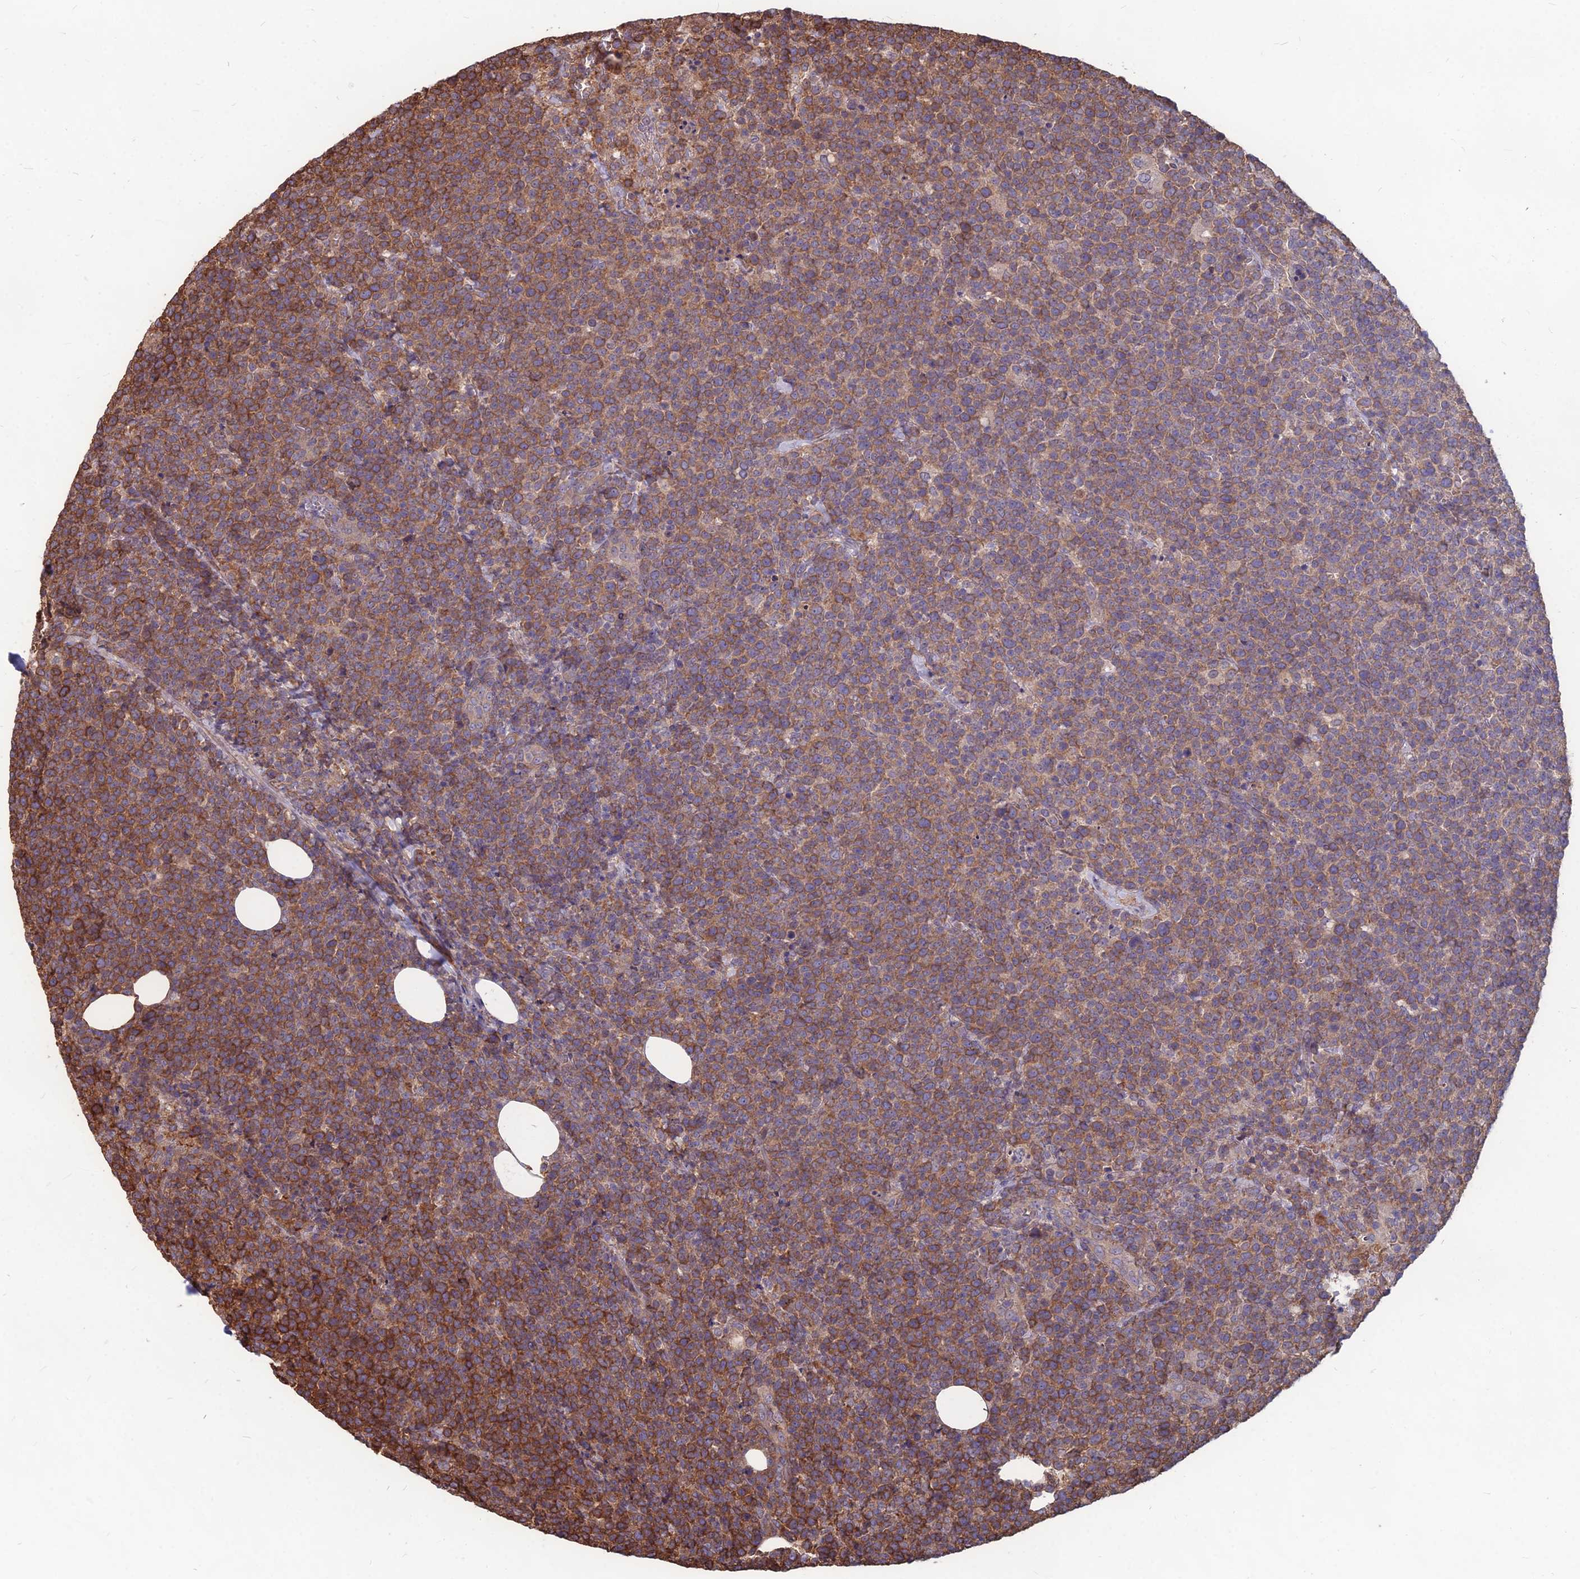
{"staining": {"intensity": "moderate", "quantity": ">75%", "location": "cytoplasmic/membranous"}, "tissue": "lymphoma", "cell_type": "Tumor cells", "image_type": "cancer", "snomed": [{"axis": "morphology", "description": "Malignant lymphoma, non-Hodgkin's type, High grade"}, {"axis": "topography", "description": "Lymph node"}], "caption": "IHC of high-grade malignant lymphoma, non-Hodgkin's type reveals medium levels of moderate cytoplasmic/membranous staining in approximately >75% of tumor cells.", "gene": "LSM6", "patient": {"sex": "male", "age": 61}}